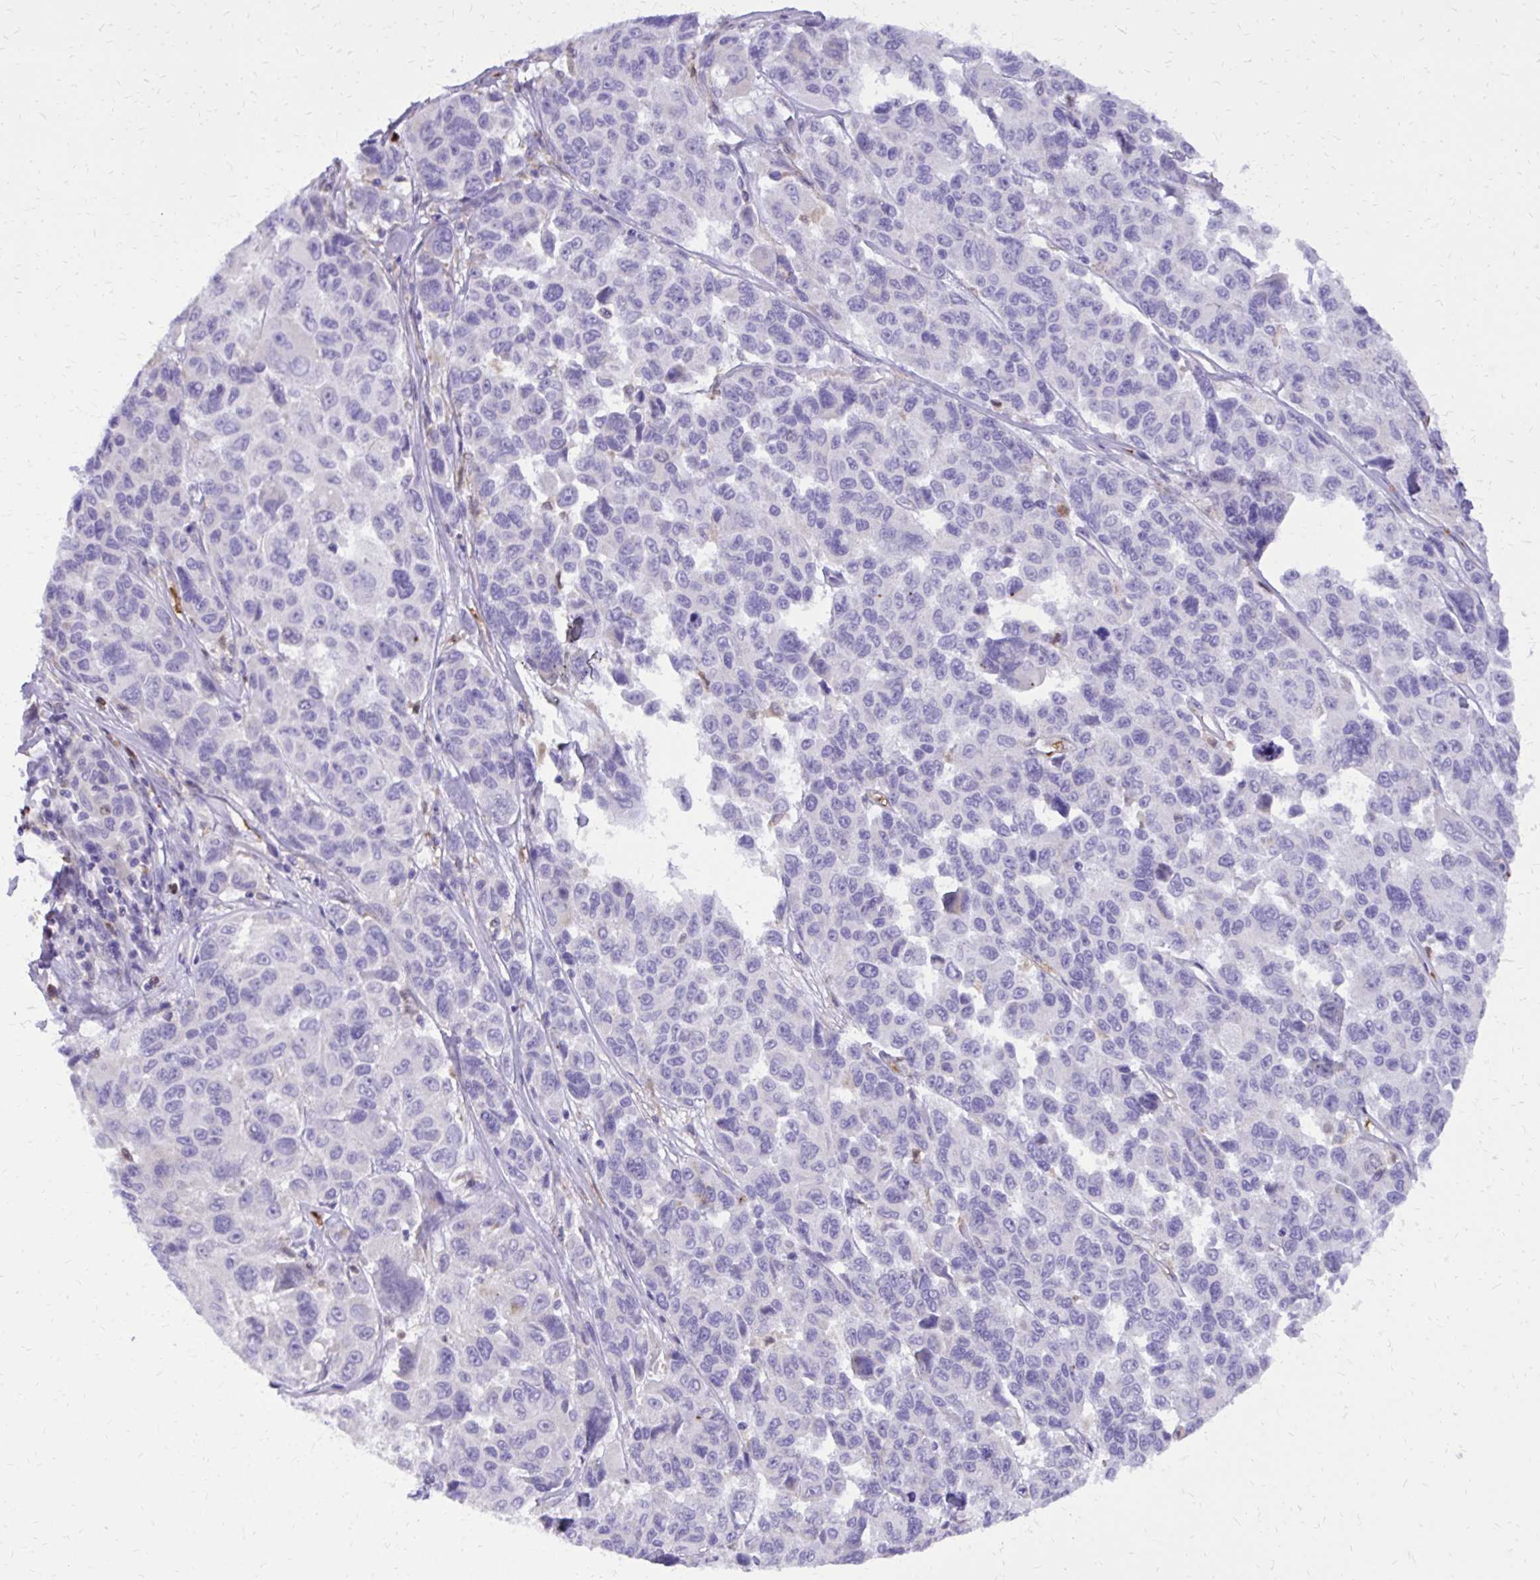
{"staining": {"intensity": "negative", "quantity": "none", "location": "none"}, "tissue": "melanoma", "cell_type": "Tumor cells", "image_type": "cancer", "snomed": [{"axis": "morphology", "description": "Malignant melanoma, NOS"}, {"axis": "topography", "description": "Skin"}], "caption": "This is an IHC image of melanoma. There is no staining in tumor cells.", "gene": "CAT", "patient": {"sex": "female", "age": 66}}